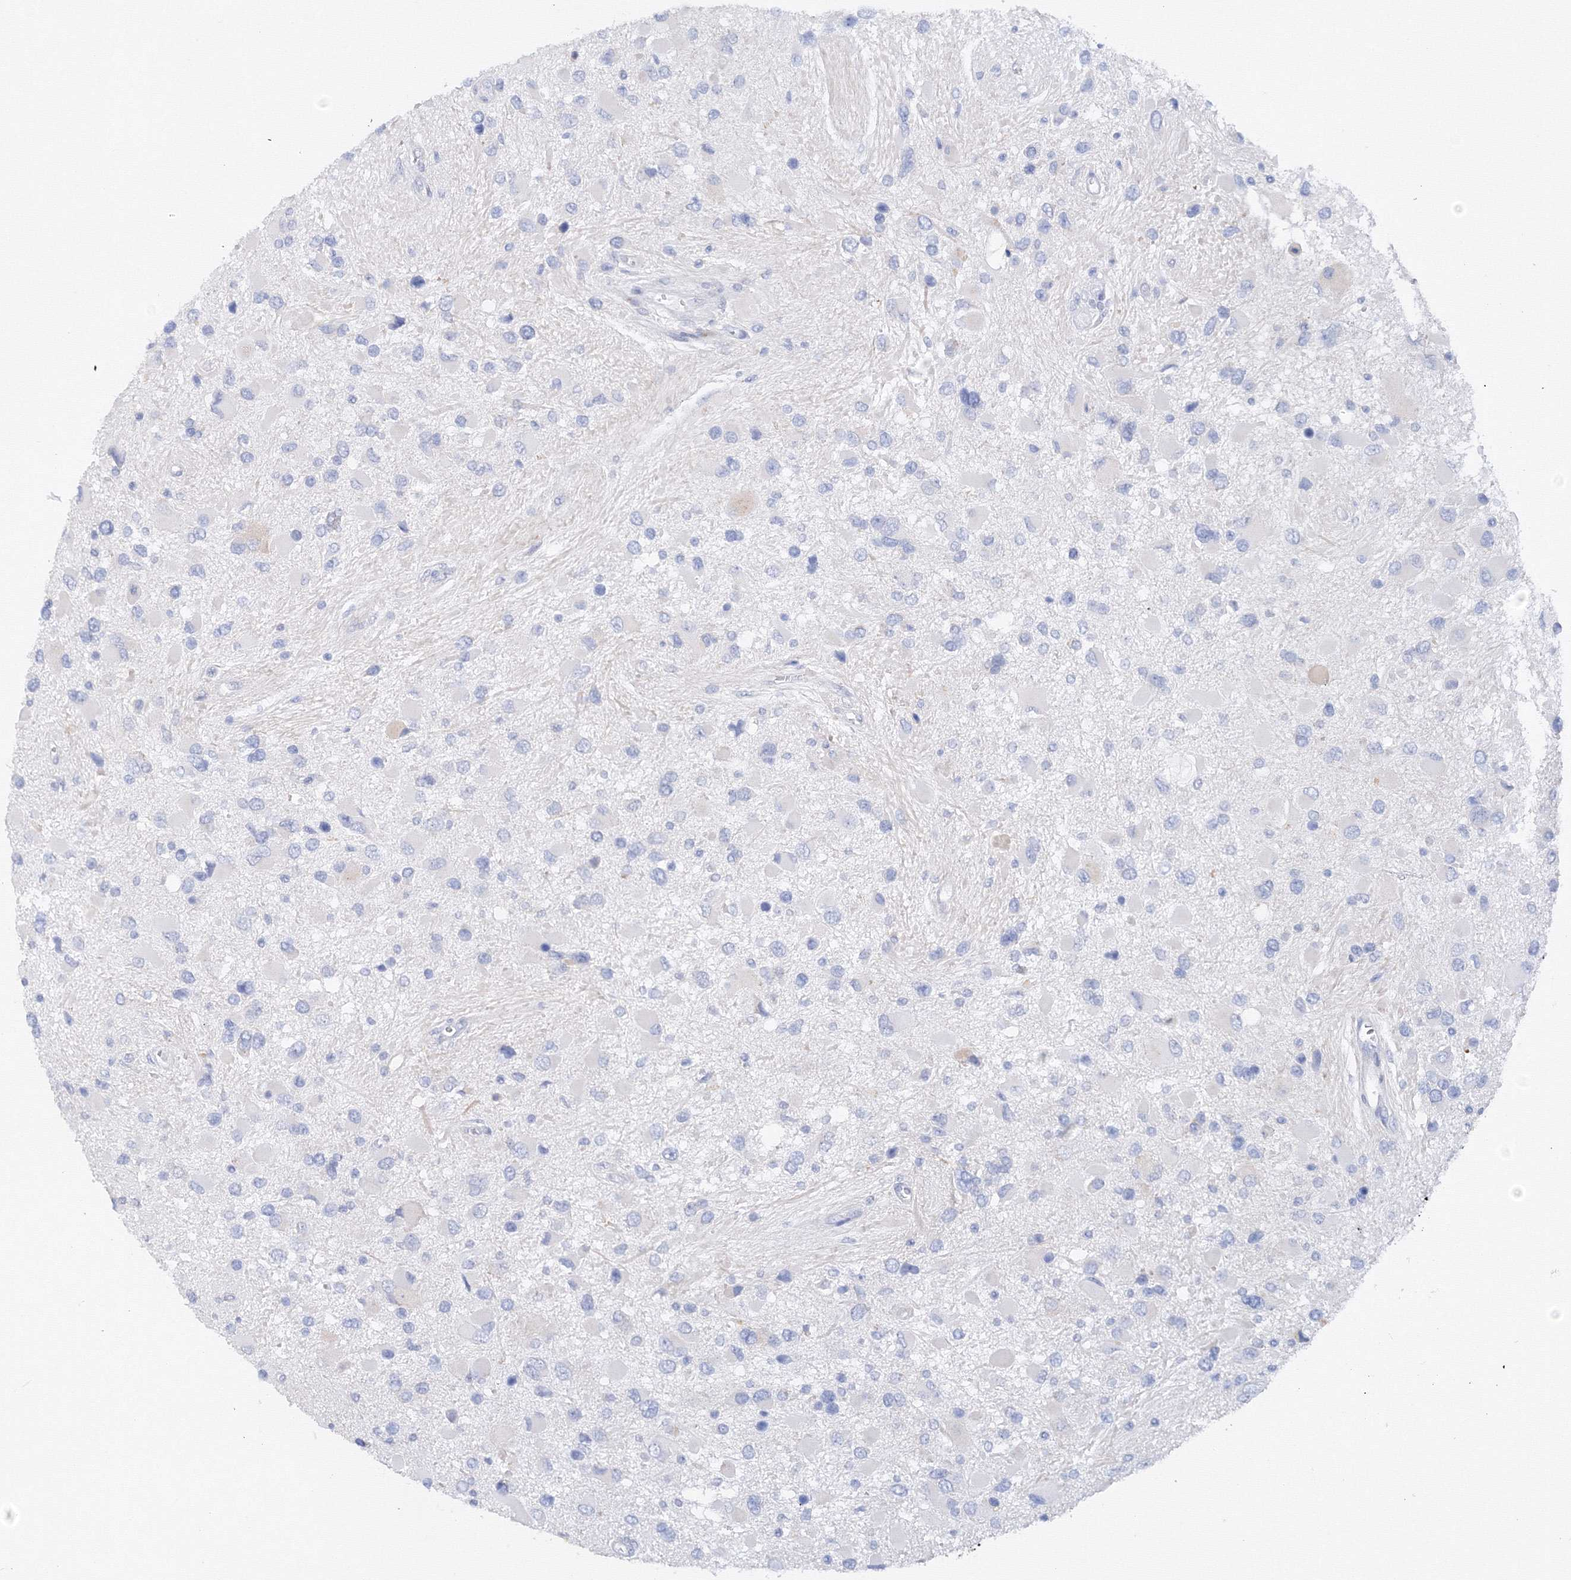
{"staining": {"intensity": "negative", "quantity": "none", "location": "none"}, "tissue": "glioma", "cell_type": "Tumor cells", "image_type": "cancer", "snomed": [{"axis": "morphology", "description": "Glioma, malignant, High grade"}, {"axis": "topography", "description": "Brain"}], "caption": "Photomicrograph shows no significant protein expression in tumor cells of glioma. Brightfield microscopy of IHC stained with DAB (brown) and hematoxylin (blue), captured at high magnification.", "gene": "TAMM41", "patient": {"sex": "male", "age": 53}}